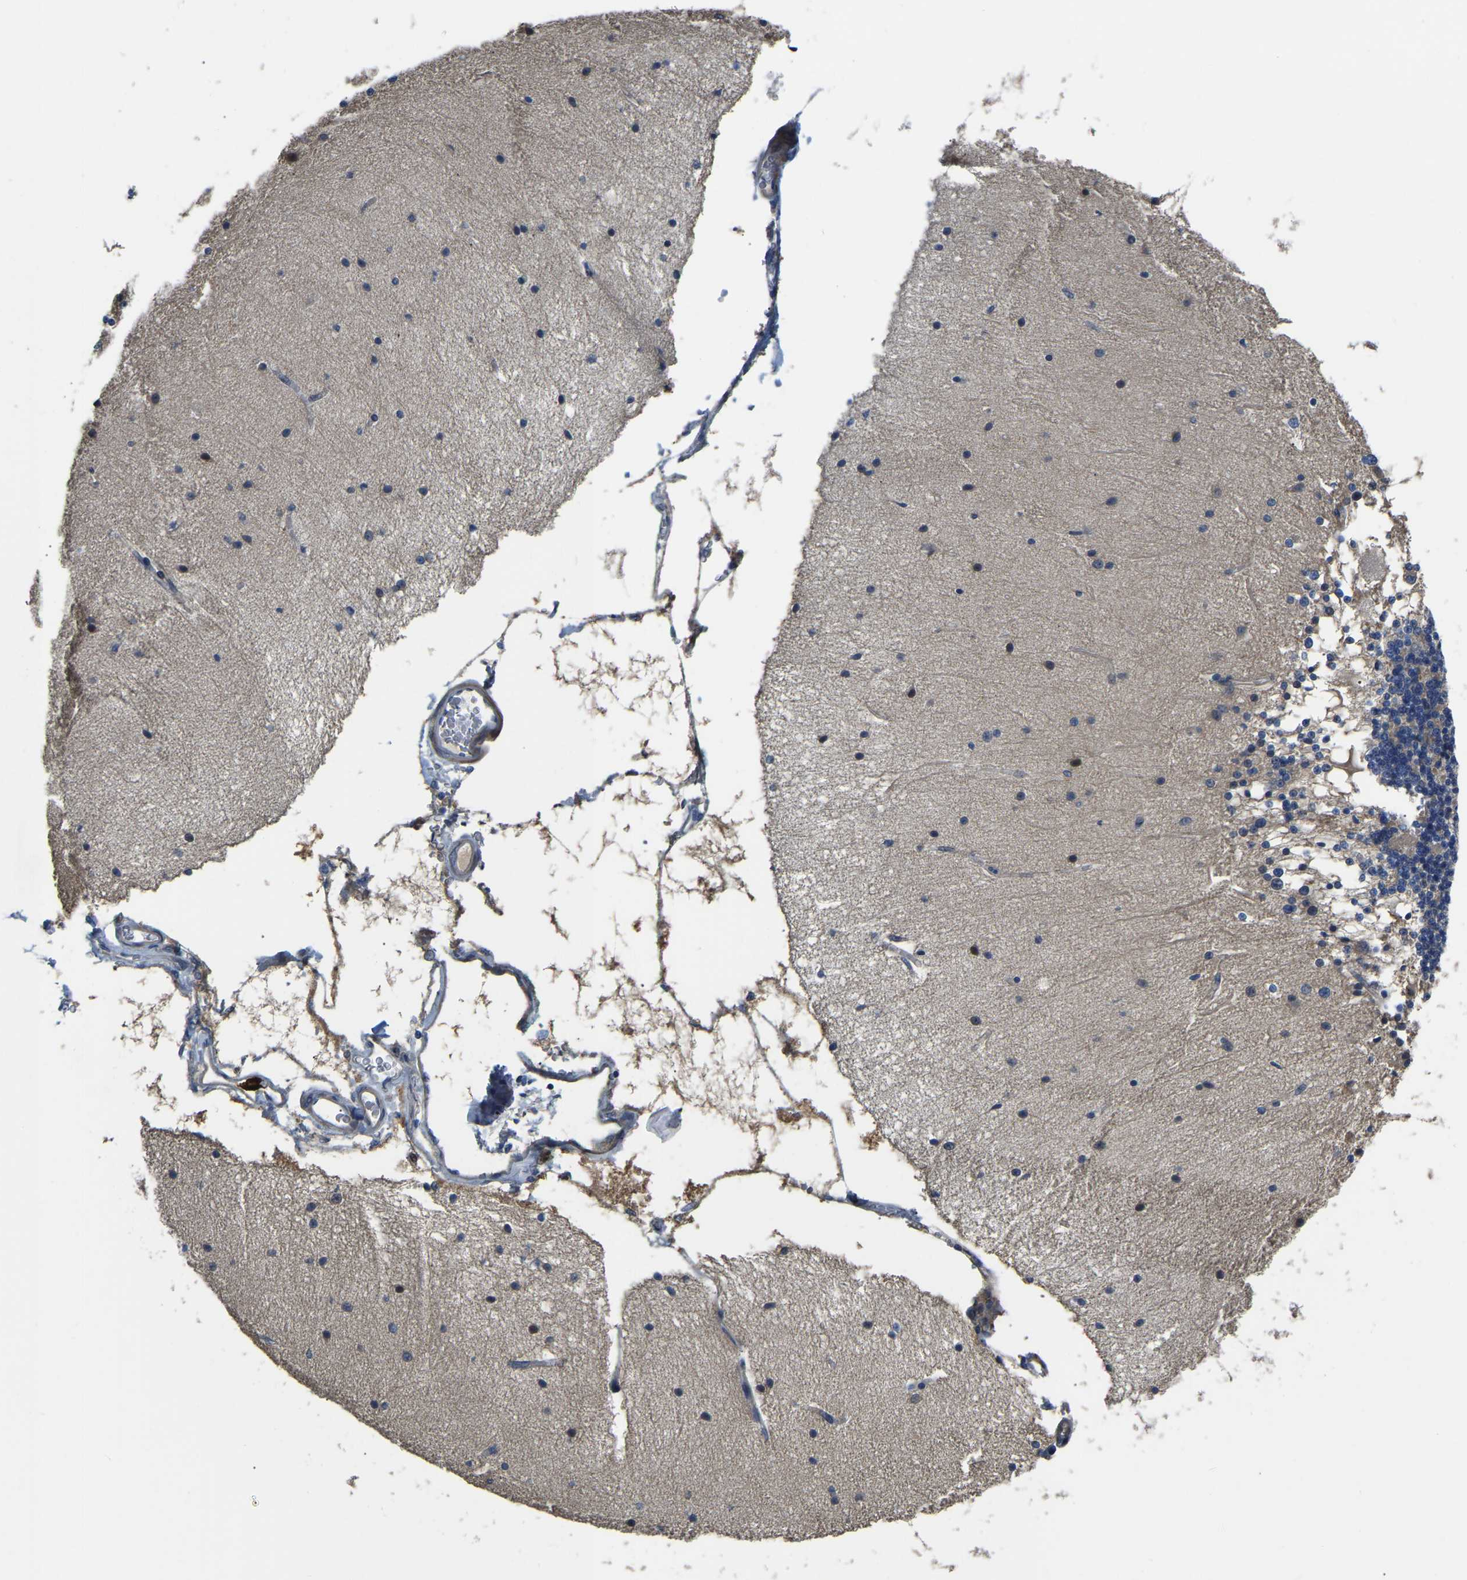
{"staining": {"intensity": "moderate", "quantity": "<25%", "location": "cytoplasmic/membranous"}, "tissue": "cerebellum", "cell_type": "Cells in granular layer", "image_type": "normal", "snomed": [{"axis": "morphology", "description": "Normal tissue, NOS"}, {"axis": "topography", "description": "Cerebellum"}], "caption": "Cerebellum stained for a protein (brown) reveals moderate cytoplasmic/membranous positive expression in about <25% of cells in granular layer.", "gene": "HIGD2B", "patient": {"sex": "female", "age": 54}}